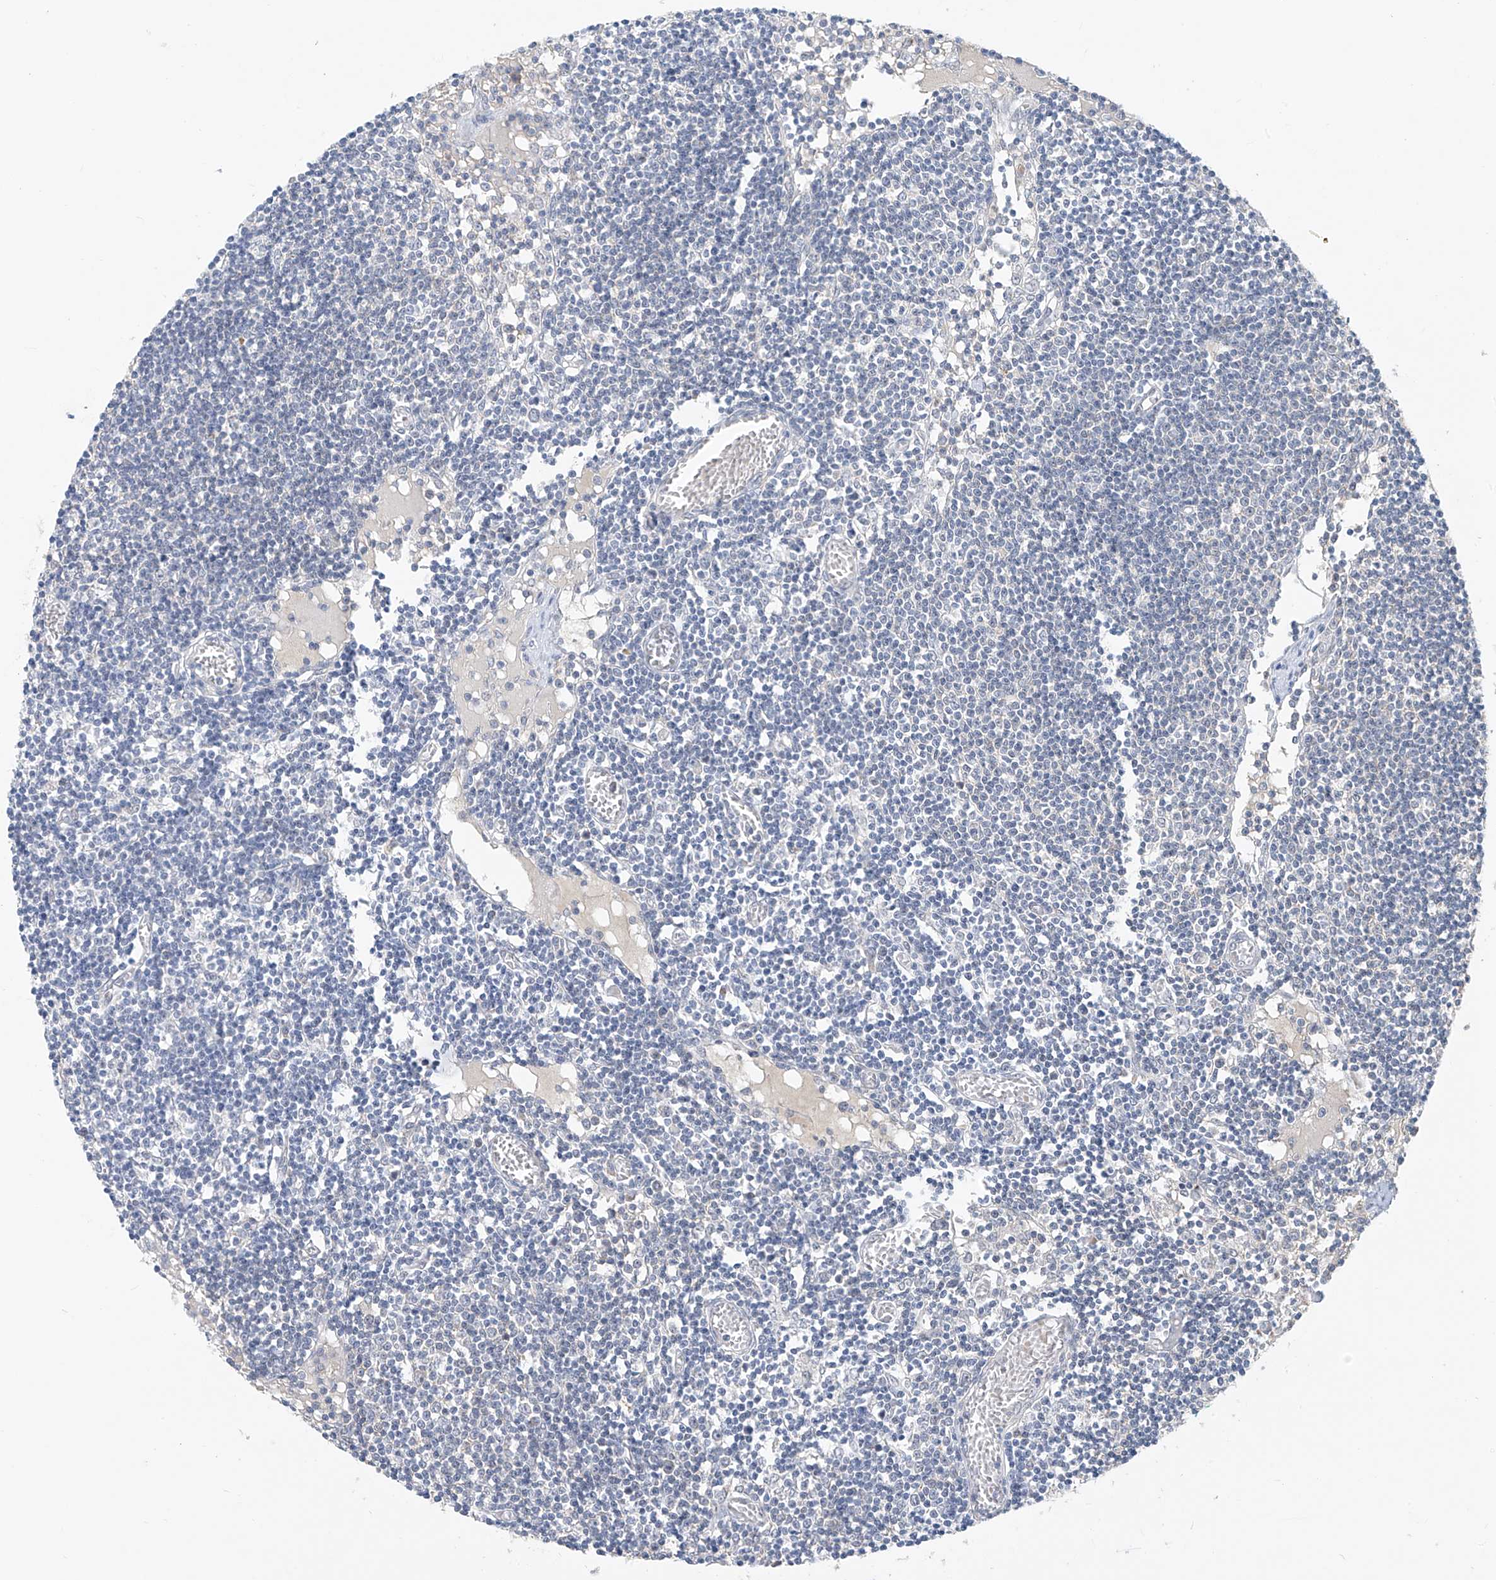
{"staining": {"intensity": "negative", "quantity": "none", "location": "none"}, "tissue": "lymph node", "cell_type": "Germinal center cells", "image_type": "normal", "snomed": [{"axis": "morphology", "description": "Normal tissue, NOS"}, {"axis": "topography", "description": "Lymph node"}], "caption": "A high-resolution micrograph shows immunohistochemistry (IHC) staining of unremarkable lymph node, which reveals no significant expression in germinal center cells.", "gene": "CYP4V2", "patient": {"sex": "female", "age": 11}}